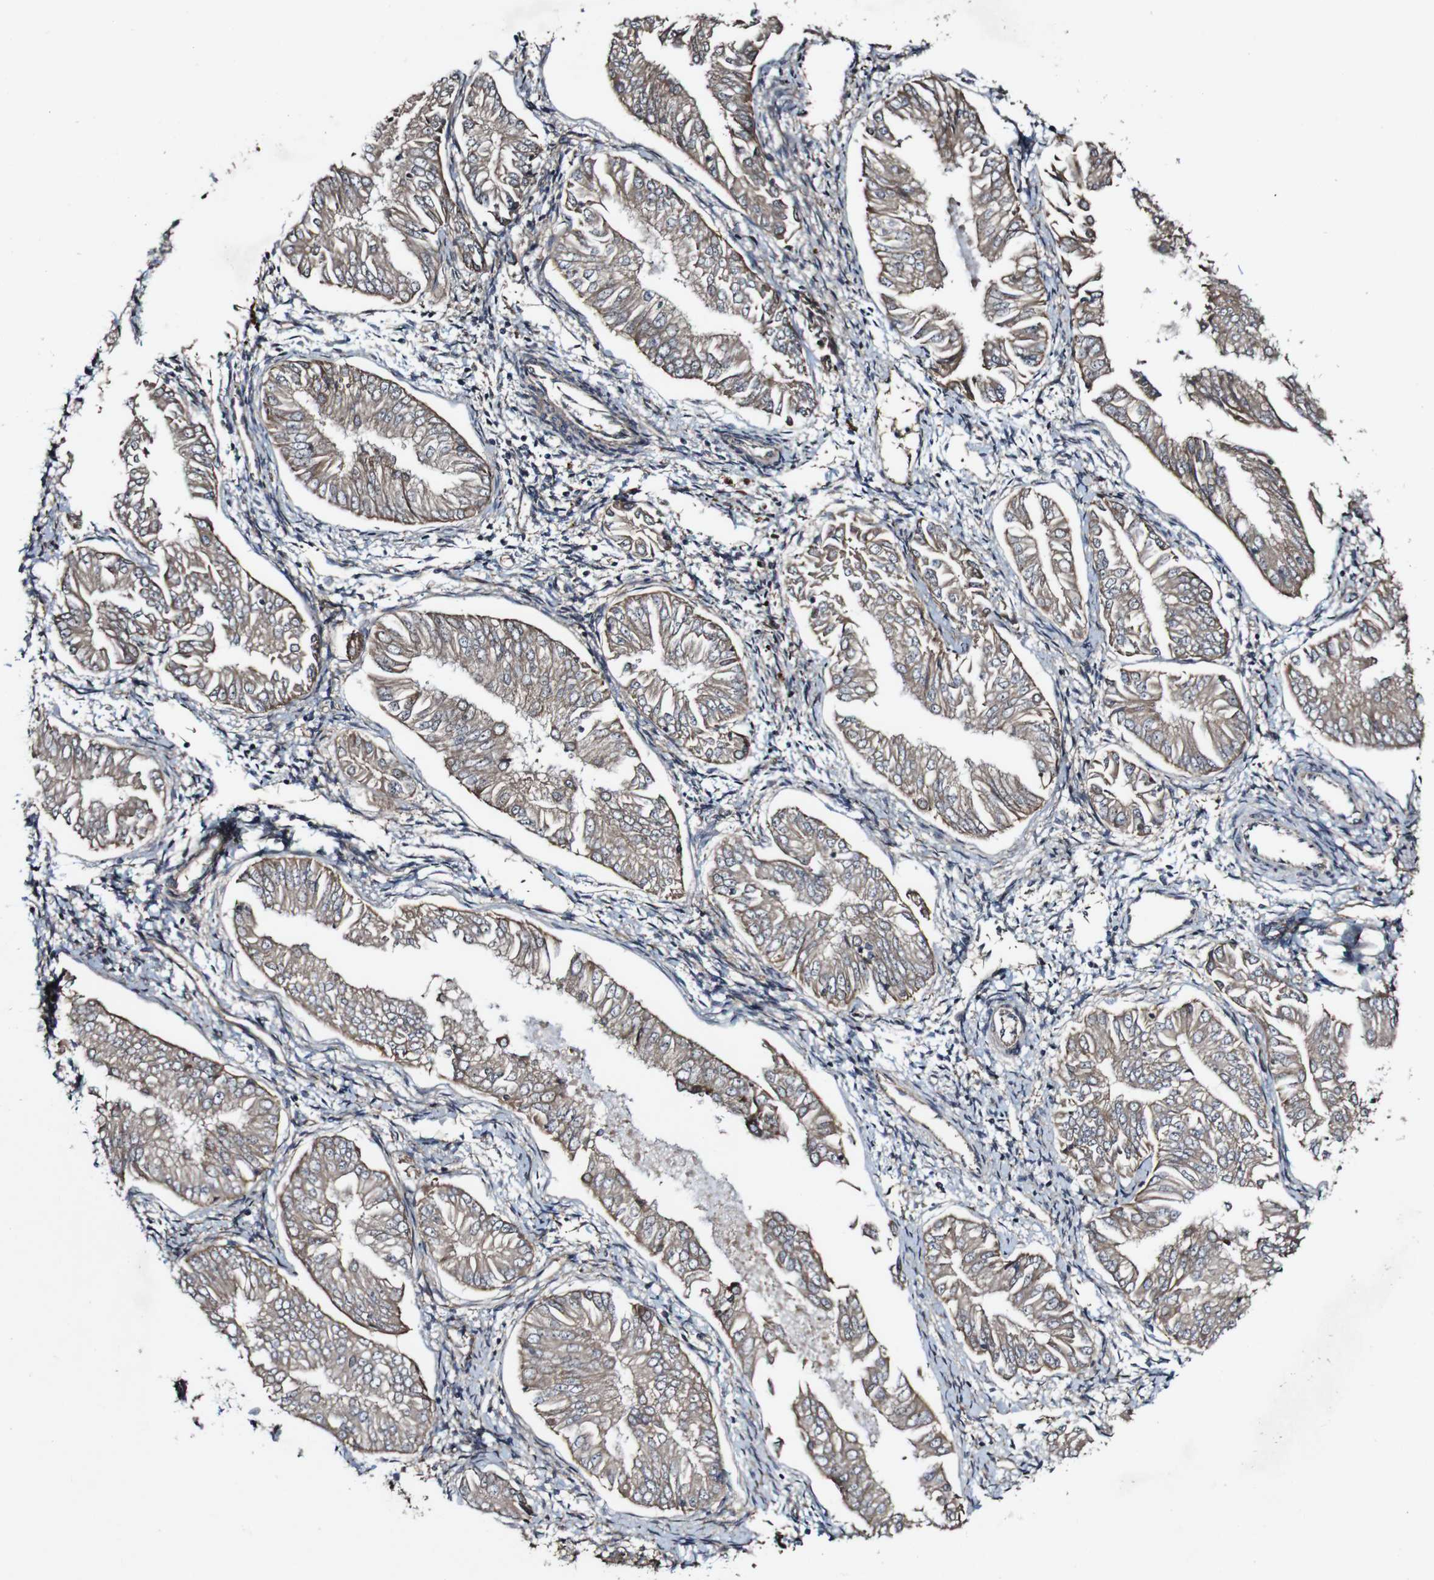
{"staining": {"intensity": "moderate", "quantity": ">75%", "location": "cytoplasmic/membranous"}, "tissue": "endometrial cancer", "cell_type": "Tumor cells", "image_type": "cancer", "snomed": [{"axis": "morphology", "description": "Adenocarcinoma, NOS"}, {"axis": "topography", "description": "Endometrium"}], "caption": "The photomicrograph reveals staining of endometrial cancer, revealing moderate cytoplasmic/membranous protein expression (brown color) within tumor cells.", "gene": "BTN3A3", "patient": {"sex": "female", "age": 53}}